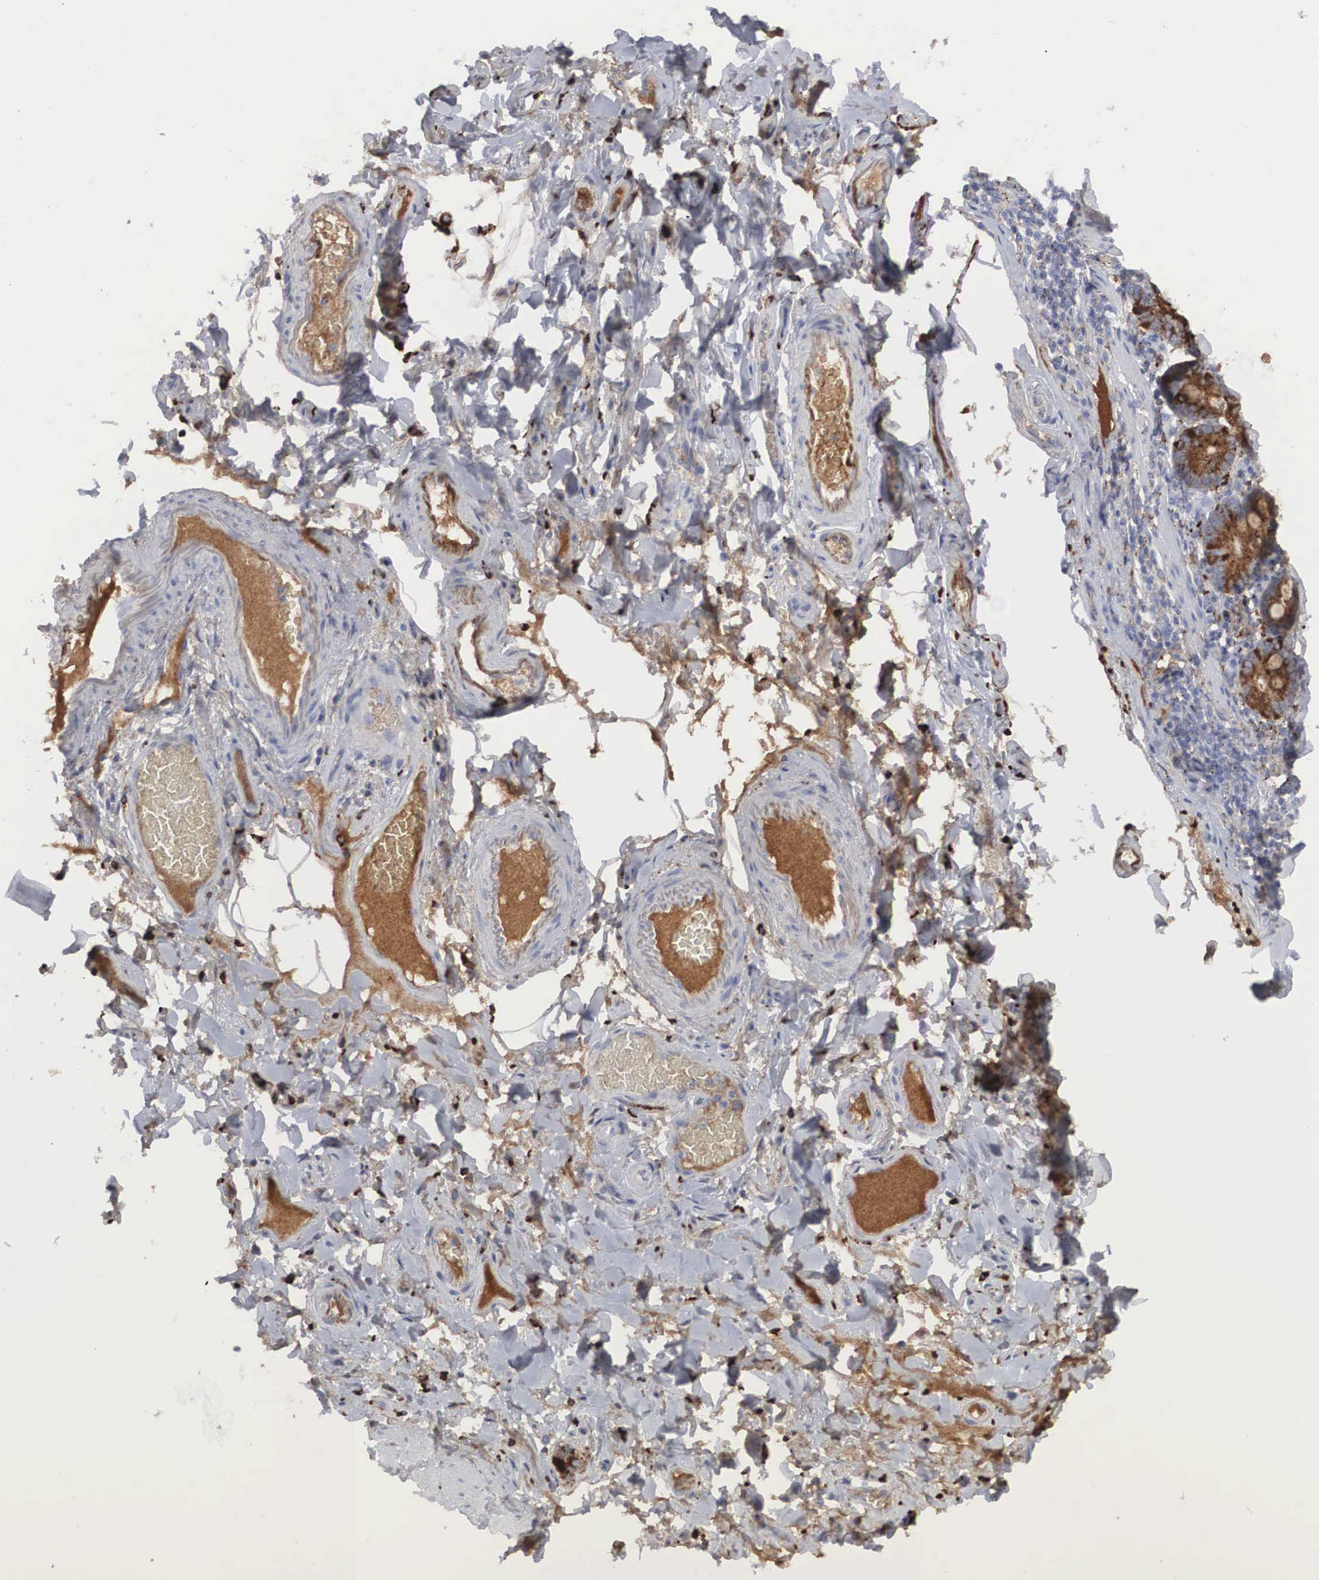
{"staining": {"intensity": "negative", "quantity": "none", "location": "none"}, "tissue": "adipose tissue", "cell_type": "Adipocytes", "image_type": "normal", "snomed": [{"axis": "morphology", "description": "Normal tissue, NOS"}, {"axis": "topography", "description": "Duodenum"}], "caption": "An image of adipose tissue stained for a protein exhibits no brown staining in adipocytes. Brightfield microscopy of immunohistochemistry stained with DAB (3,3'-diaminobenzidine) (brown) and hematoxylin (blue), captured at high magnification.", "gene": "LGALS3BP", "patient": {"sex": "male", "age": 63}}